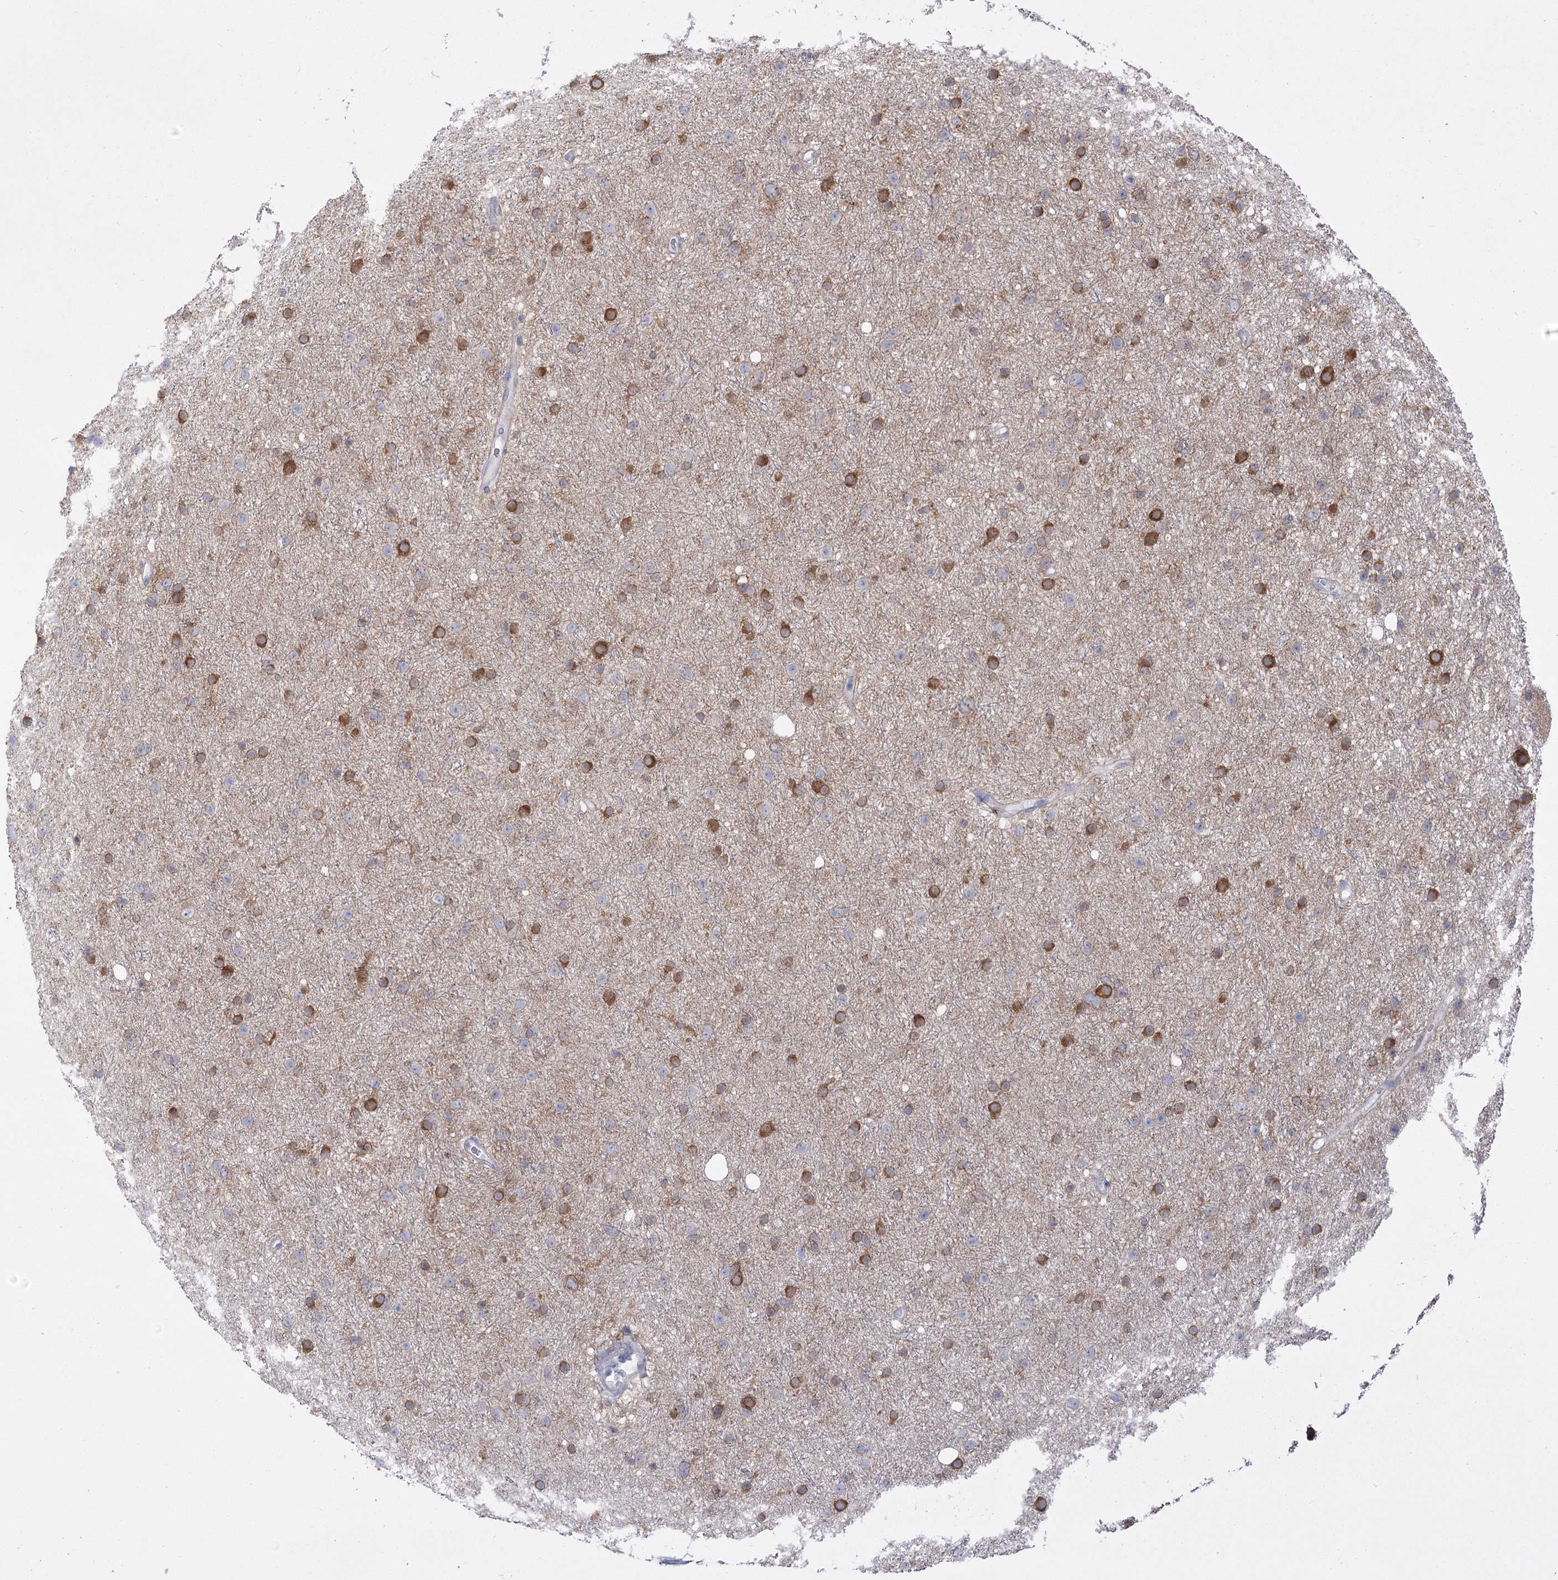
{"staining": {"intensity": "moderate", "quantity": "25%-75%", "location": "cytoplasmic/membranous"}, "tissue": "glioma", "cell_type": "Tumor cells", "image_type": "cancer", "snomed": [{"axis": "morphology", "description": "Glioma, malignant, Low grade"}, {"axis": "topography", "description": "Cerebral cortex"}], "caption": "Immunohistochemical staining of glioma shows medium levels of moderate cytoplasmic/membranous positivity in approximately 25%-75% of tumor cells. (IHC, brightfield microscopy, high magnification).", "gene": "CCDC88A", "patient": {"sex": "female", "age": 39}}